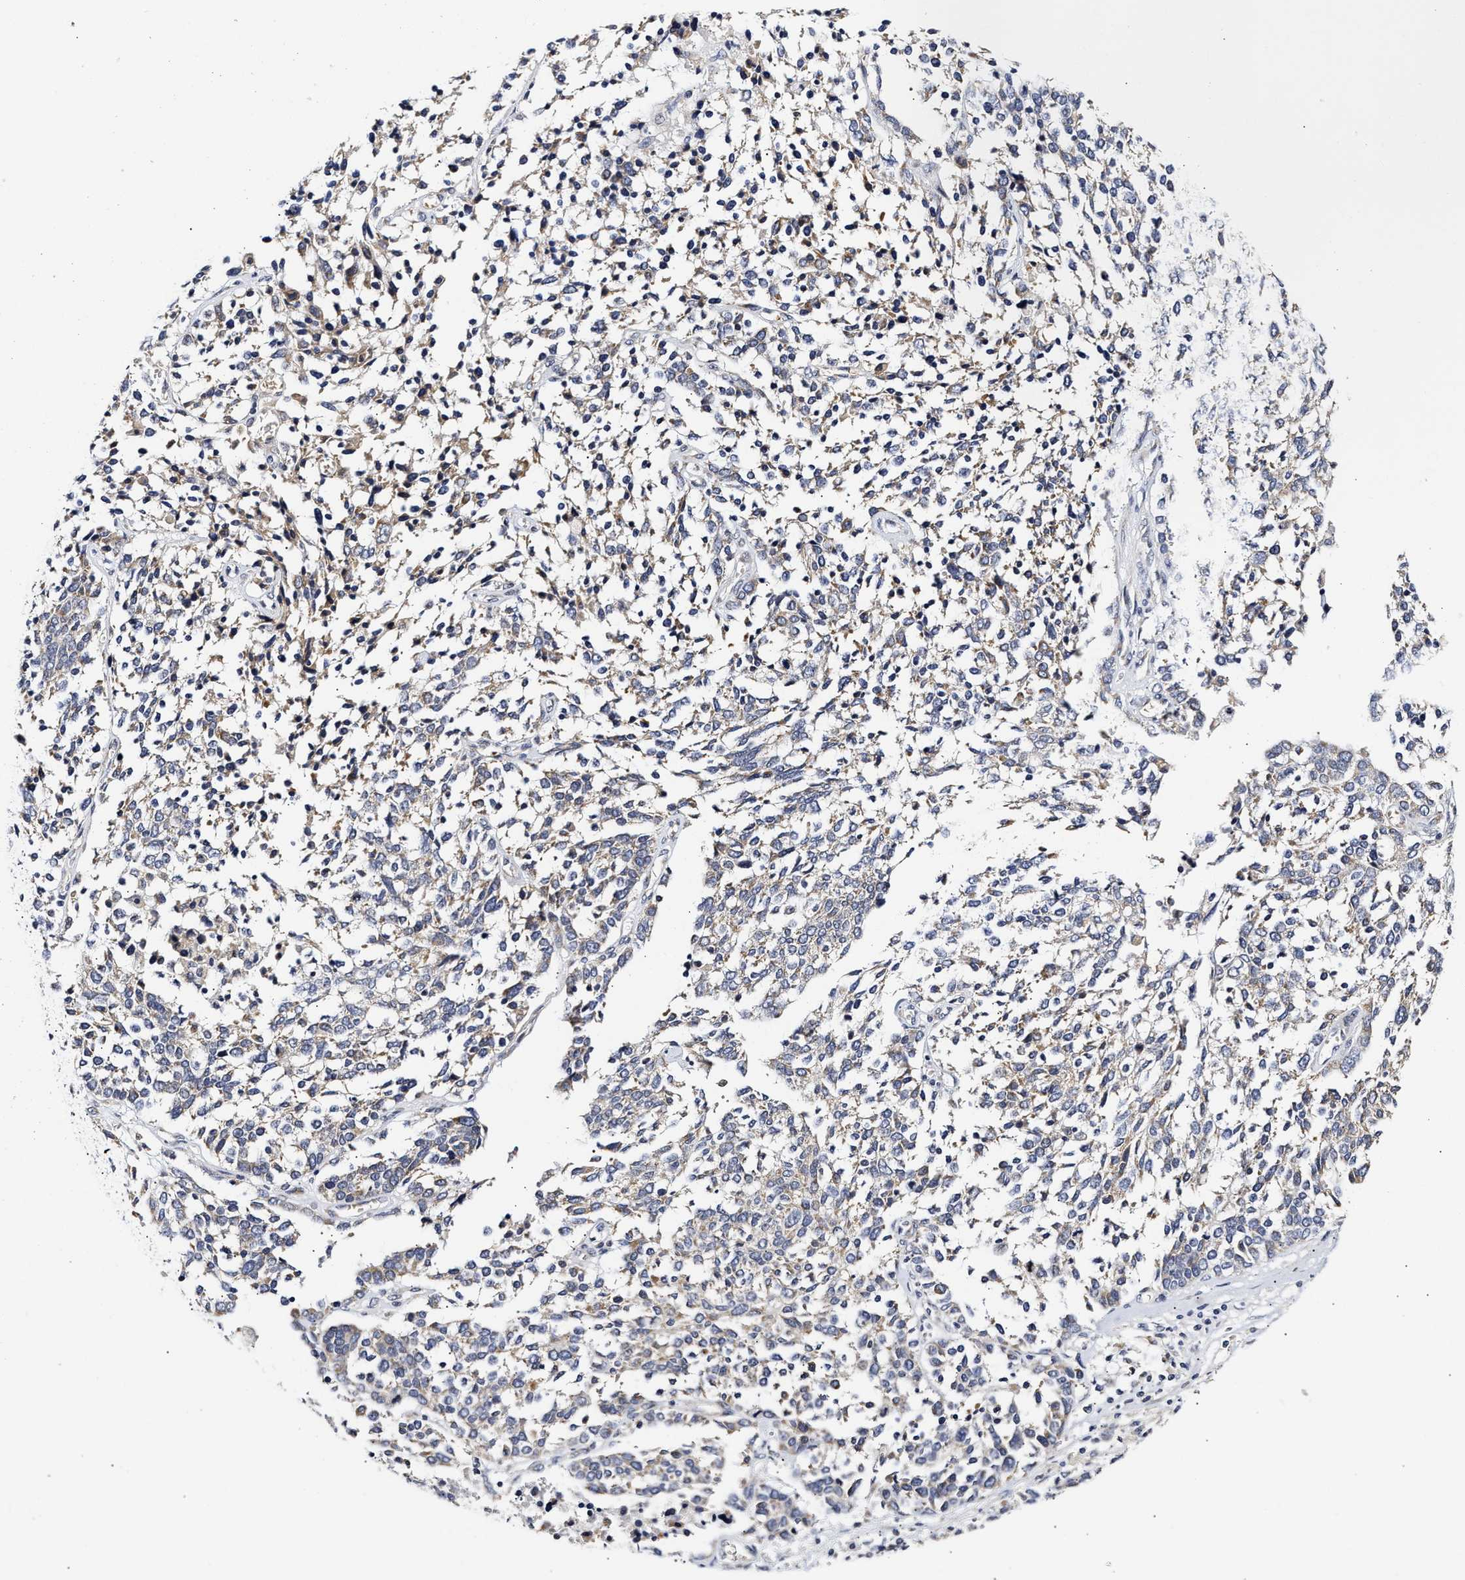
{"staining": {"intensity": "weak", "quantity": "<25%", "location": "cytoplasmic/membranous"}, "tissue": "ovarian cancer", "cell_type": "Tumor cells", "image_type": "cancer", "snomed": [{"axis": "morphology", "description": "Cystadenocarcinoma, serous, NOS"}, {"axis": "topography", "description": "Ovary"}], "caption": "DAB (3,3'-diaminobenzidine) immunohistochemical staining of ovarian cancer (serous cystadenocarcinoma) displays no significant expression in tumor cells. The staining was performed using DAB (3,3'-diaminobenzidine) to visualize the protein expression in brown, while the nuclei were stained in blue with hematoxylin (Magnification: 20x).", "gene": "RINT1", "patient": {"sex": "female", "age": 44}}